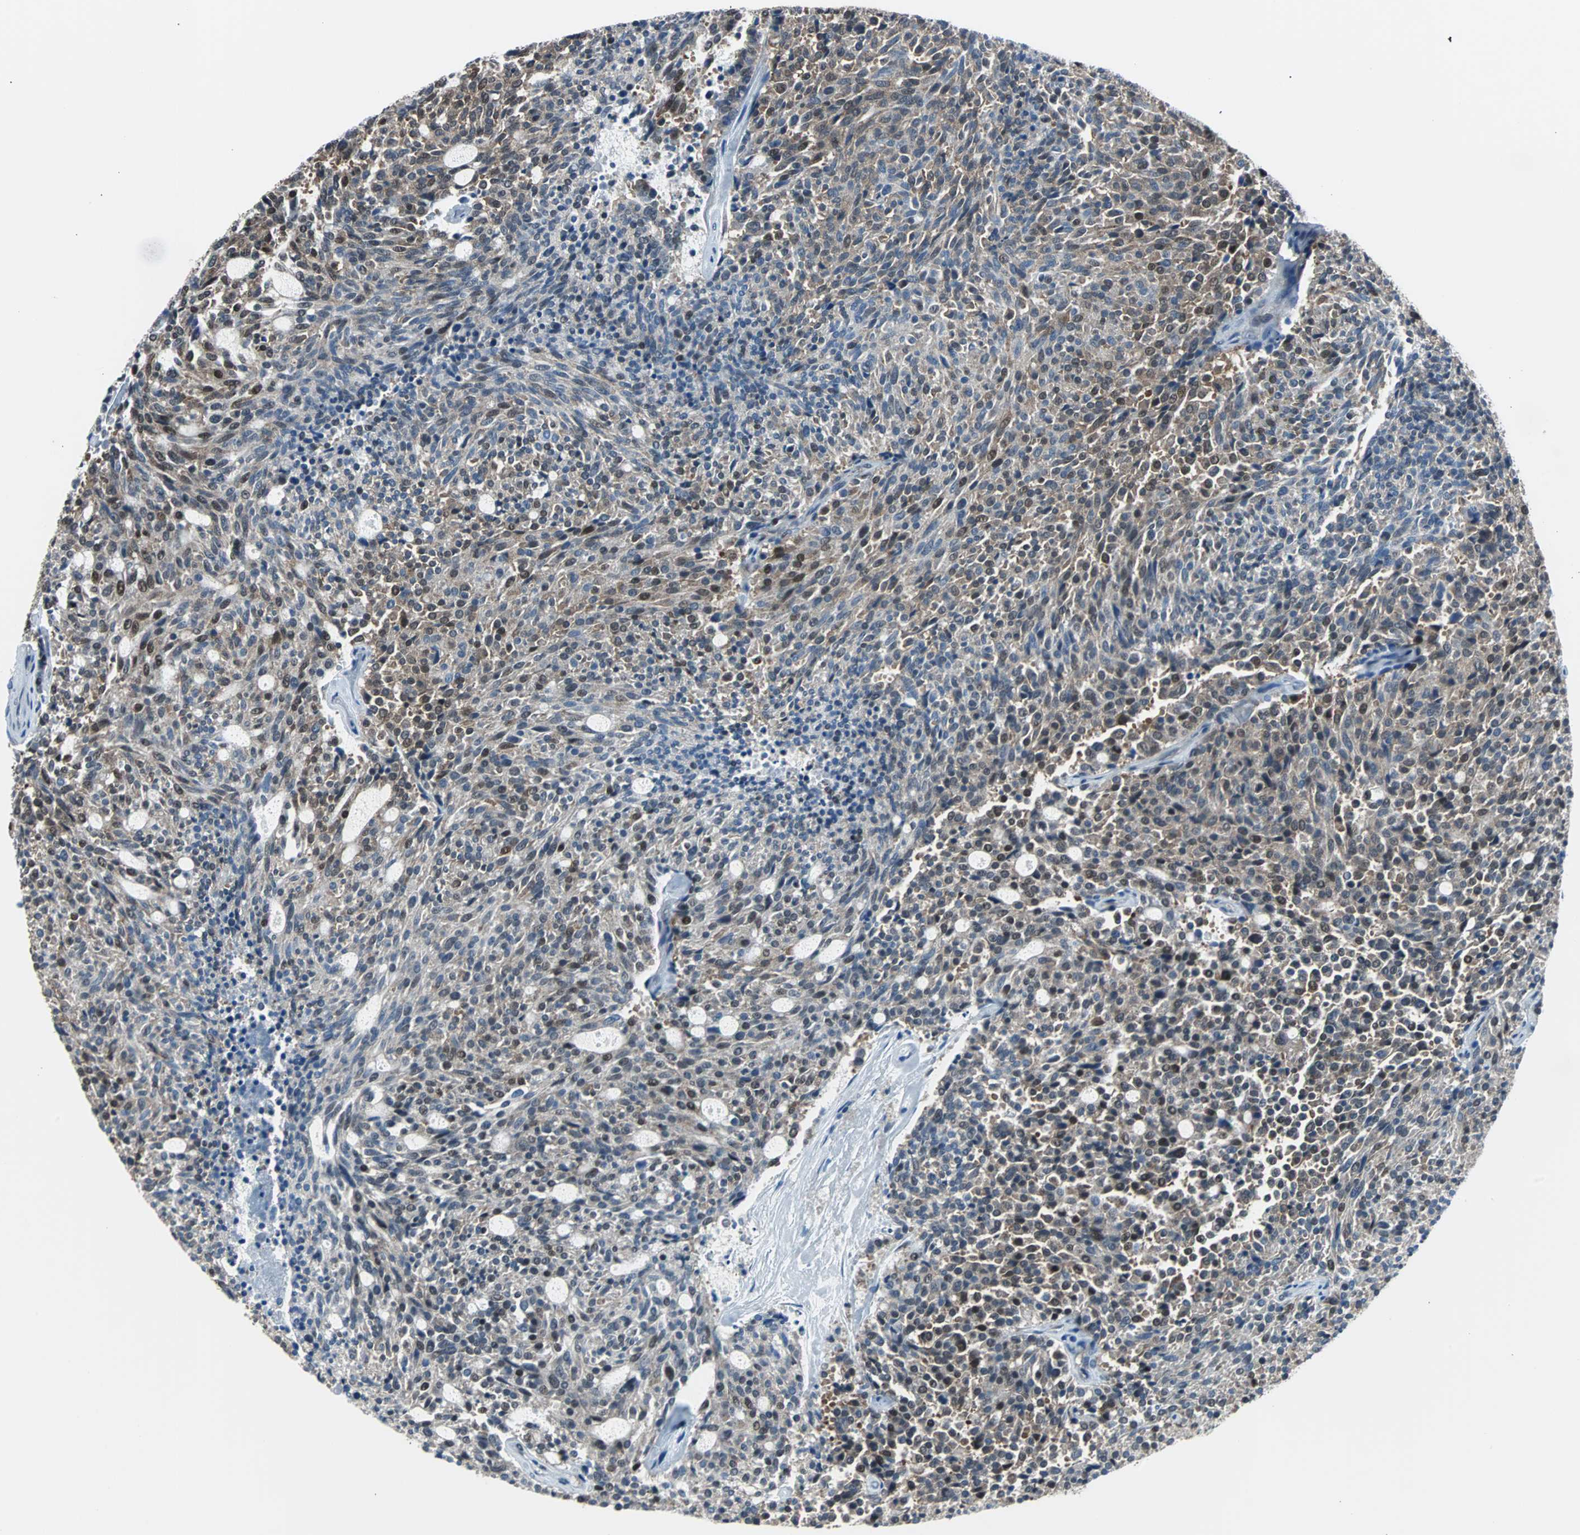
{"staining": {"intensity": "moderate", "quantity": ">75%", "location": "cytoplasmic/membranous,nuclear"}, "tissue": "carcinoid", "cell_type": "Tumor cells", "image_type": "cancer", "snomed": [{"axis": "morphology", "description": "Carcinoid, malignant, NOS"}, {"axis": "topography", "description": "Pancreas"}], "caption": "Immunohistochemical staining of human carcinoid shows medium levels of moderate cytoplasmic/membranous and nuclear staining in about >75% of tumor cells.", "gene": "VCP", "patient": {"sex": "female", "age": 54}}